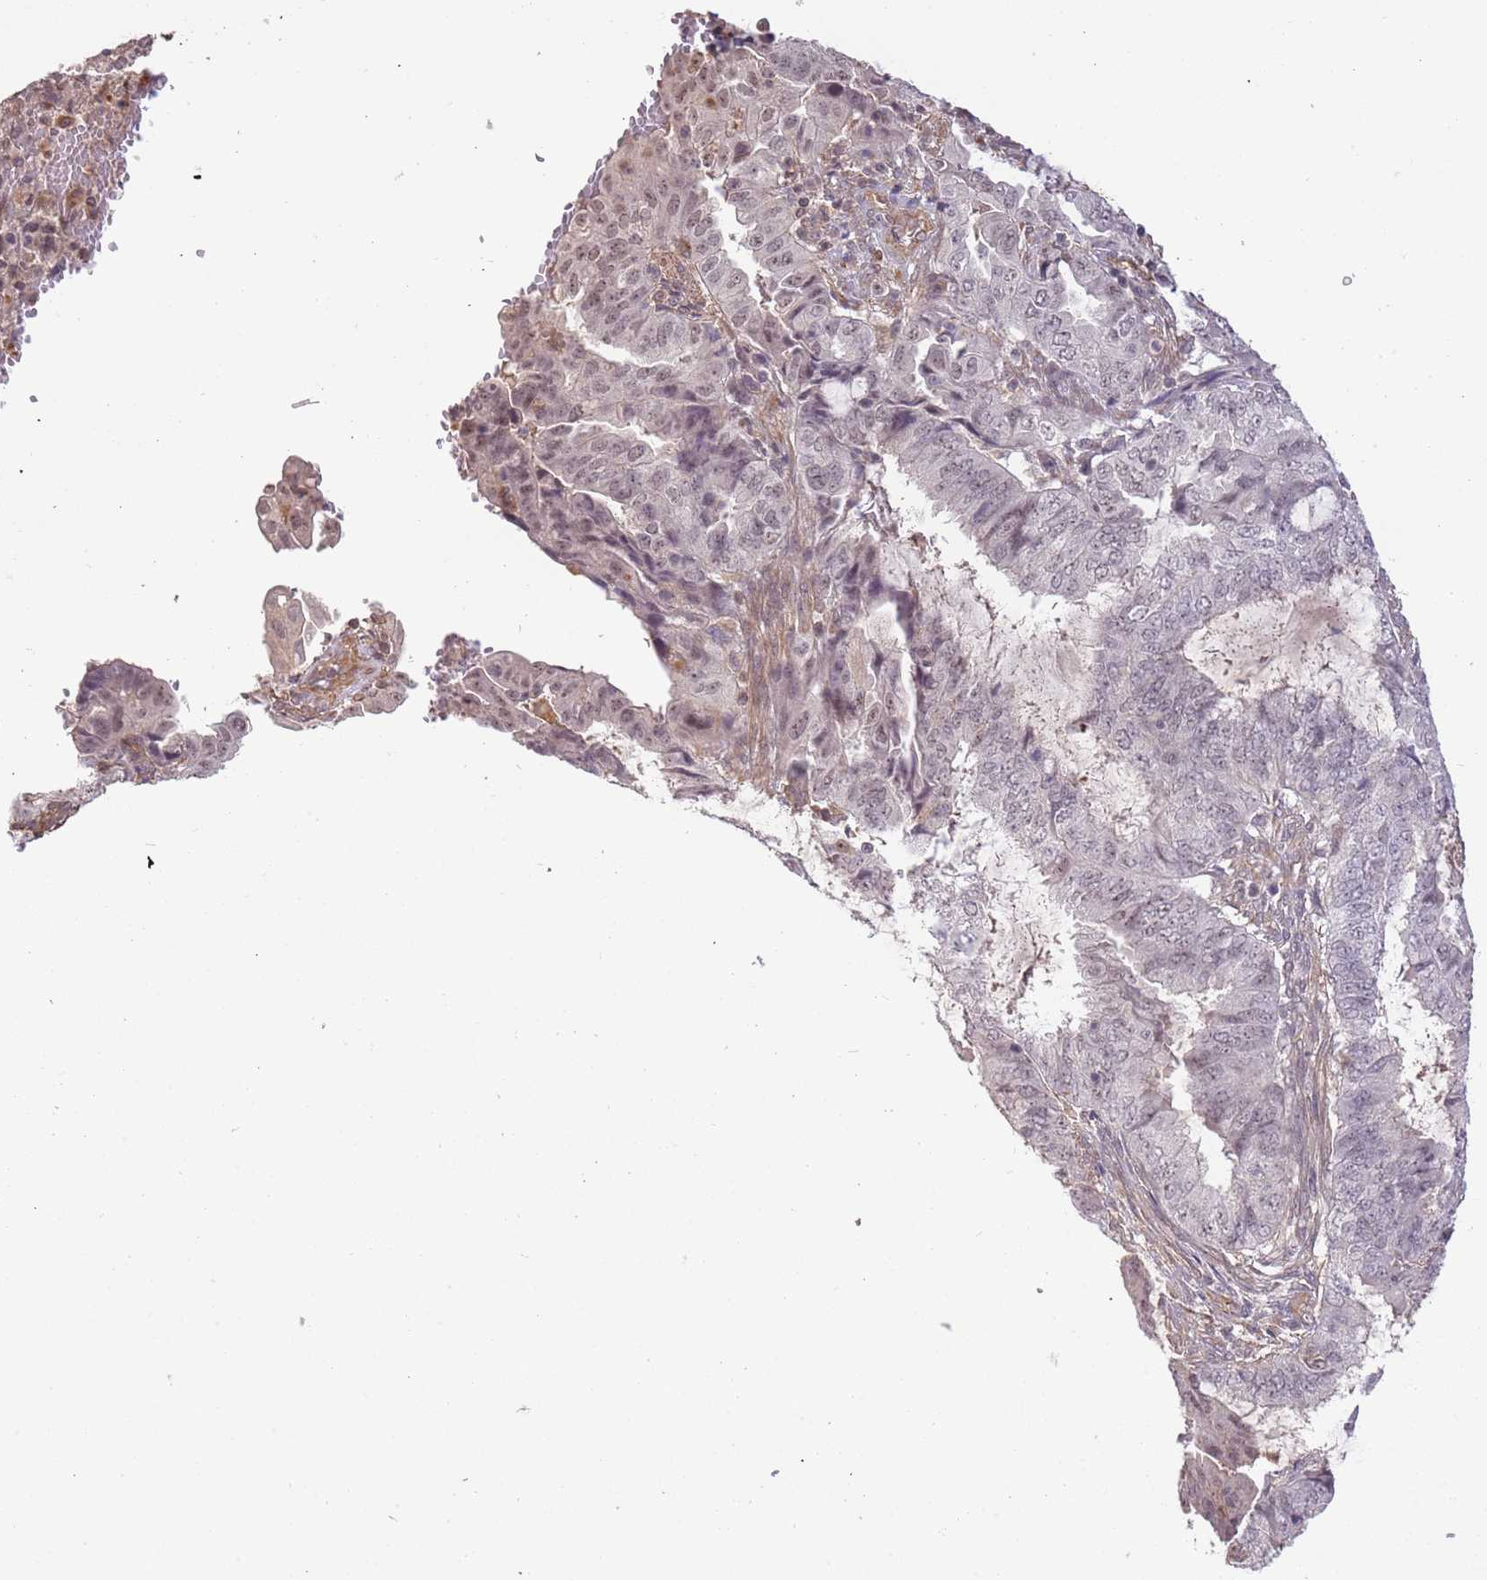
{"staining": {"intensity": "weak", "quantity": "<25%", "location": "nuclear"}, "tissue": "endometrial cancer", "cell_type": "Tumor cells", "image_type": "cancer", "snomed": [{"axis": "morphology", "description": "Adenocarcinoma, NOS"}, {"axis": "topography", "description": "Endometrium"}], "caption": "An immunohistochemistry (IHC) micrograph of endometrial adenocarcinoma is shown. There is no staining in tumor cells of endometrial adenocarcinoma. (DAB (3,3'-diaminobenzidine) immunohistochemistry (IHC), high magnification).", "gene": "SURF2", "patient": {"sex": "female", "age": 51}}